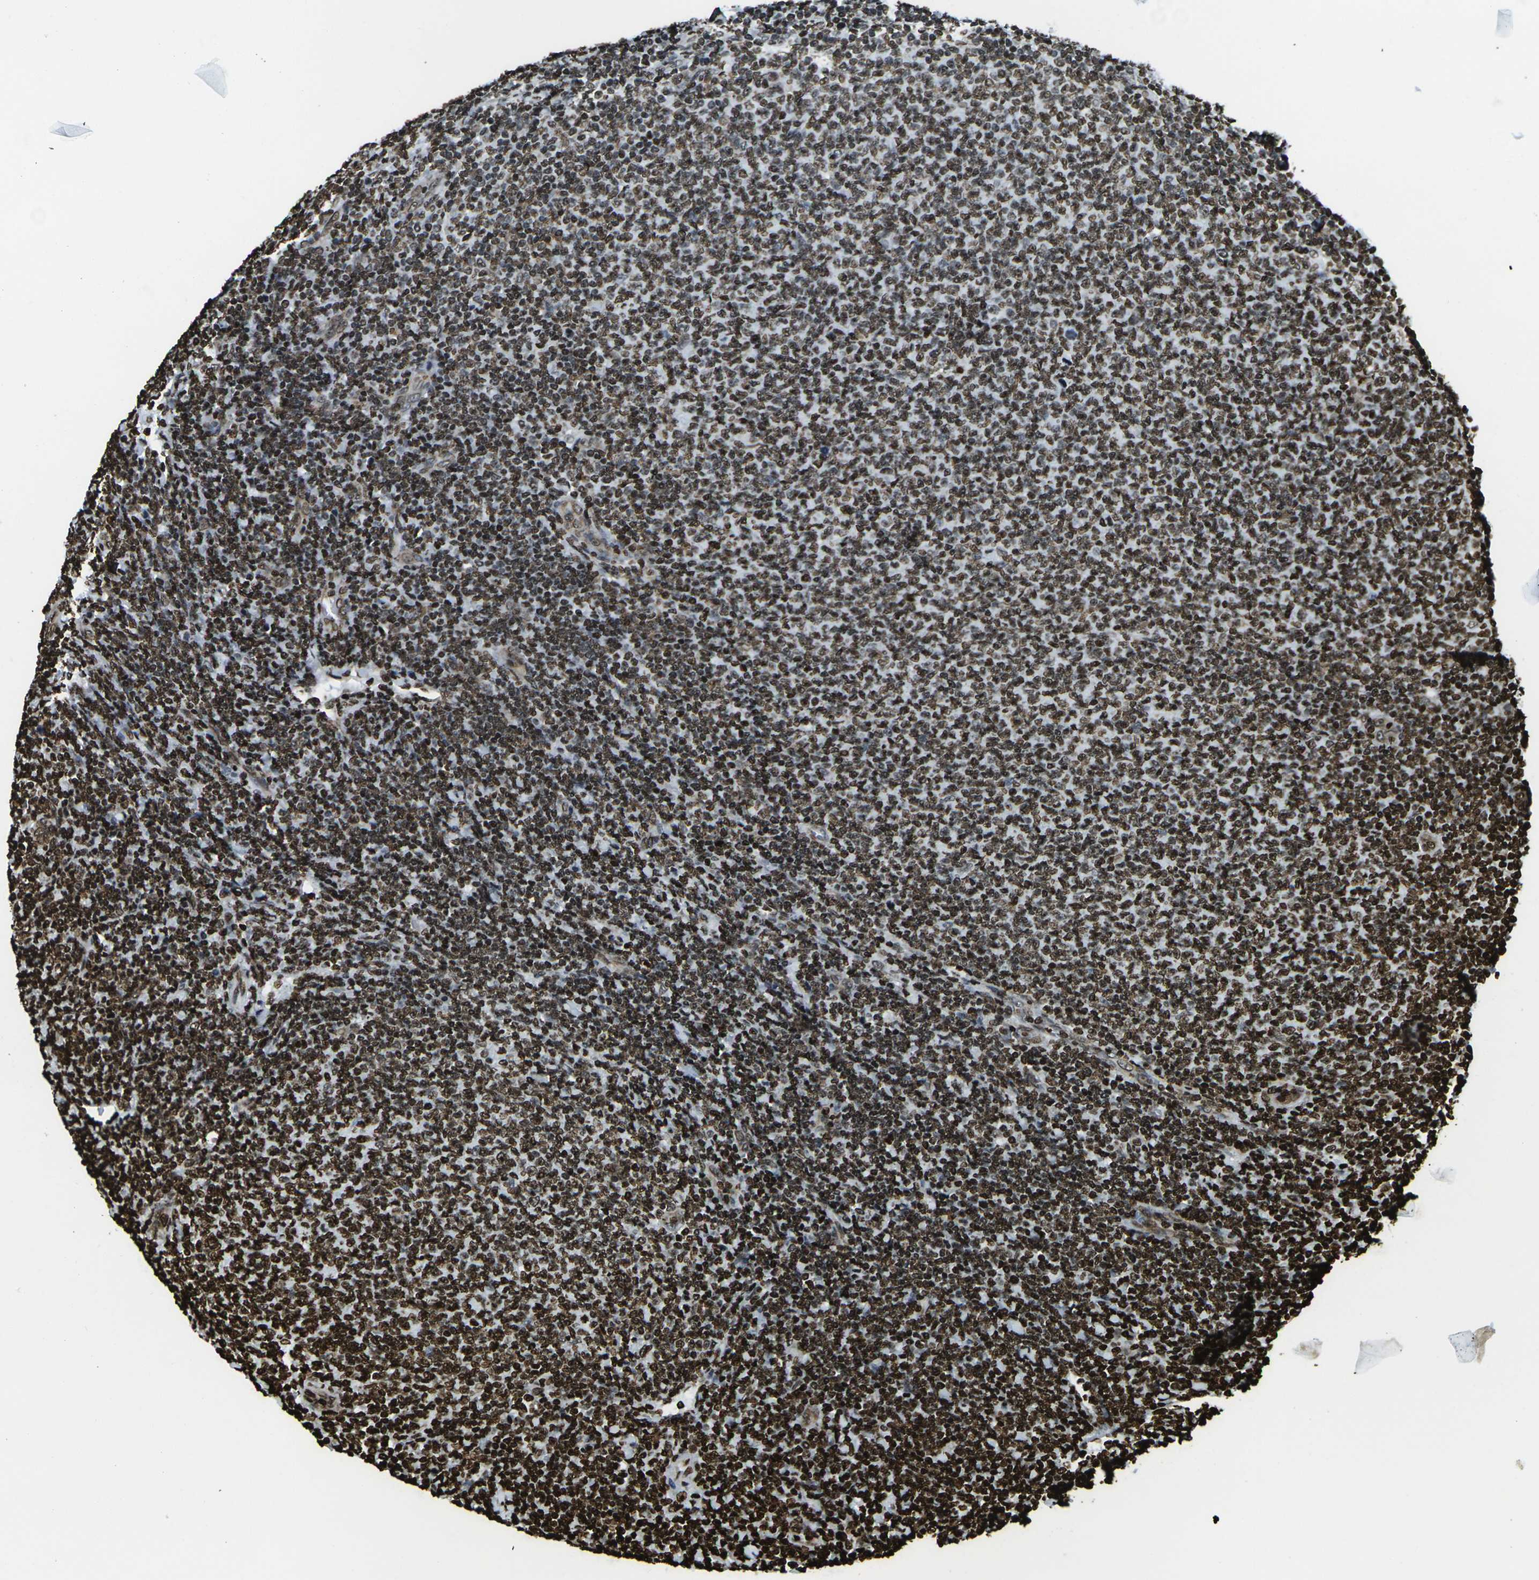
{"staining": {"intensity": "strong", "quantity": ">75%", "location": "nuclear"}, "tissue": "lymphoma", "cell_type": "Tumor cells", "image_type": "cancer", "snomed": [{"axis": "morphology", "description": "Malignant lymphoma, non-Hodgkin's type, Low grade"}, {"axis": "topography", "description": "Lymph node"}], "caption": "A high-resolution micrograph shows immunohistochemistry (IHC) staining of lymphoma, which displays strong nuclear staining in about >75% of tumor cells.", "gene": "H1-2", "patient": {"sex": "male", "age": 66}}